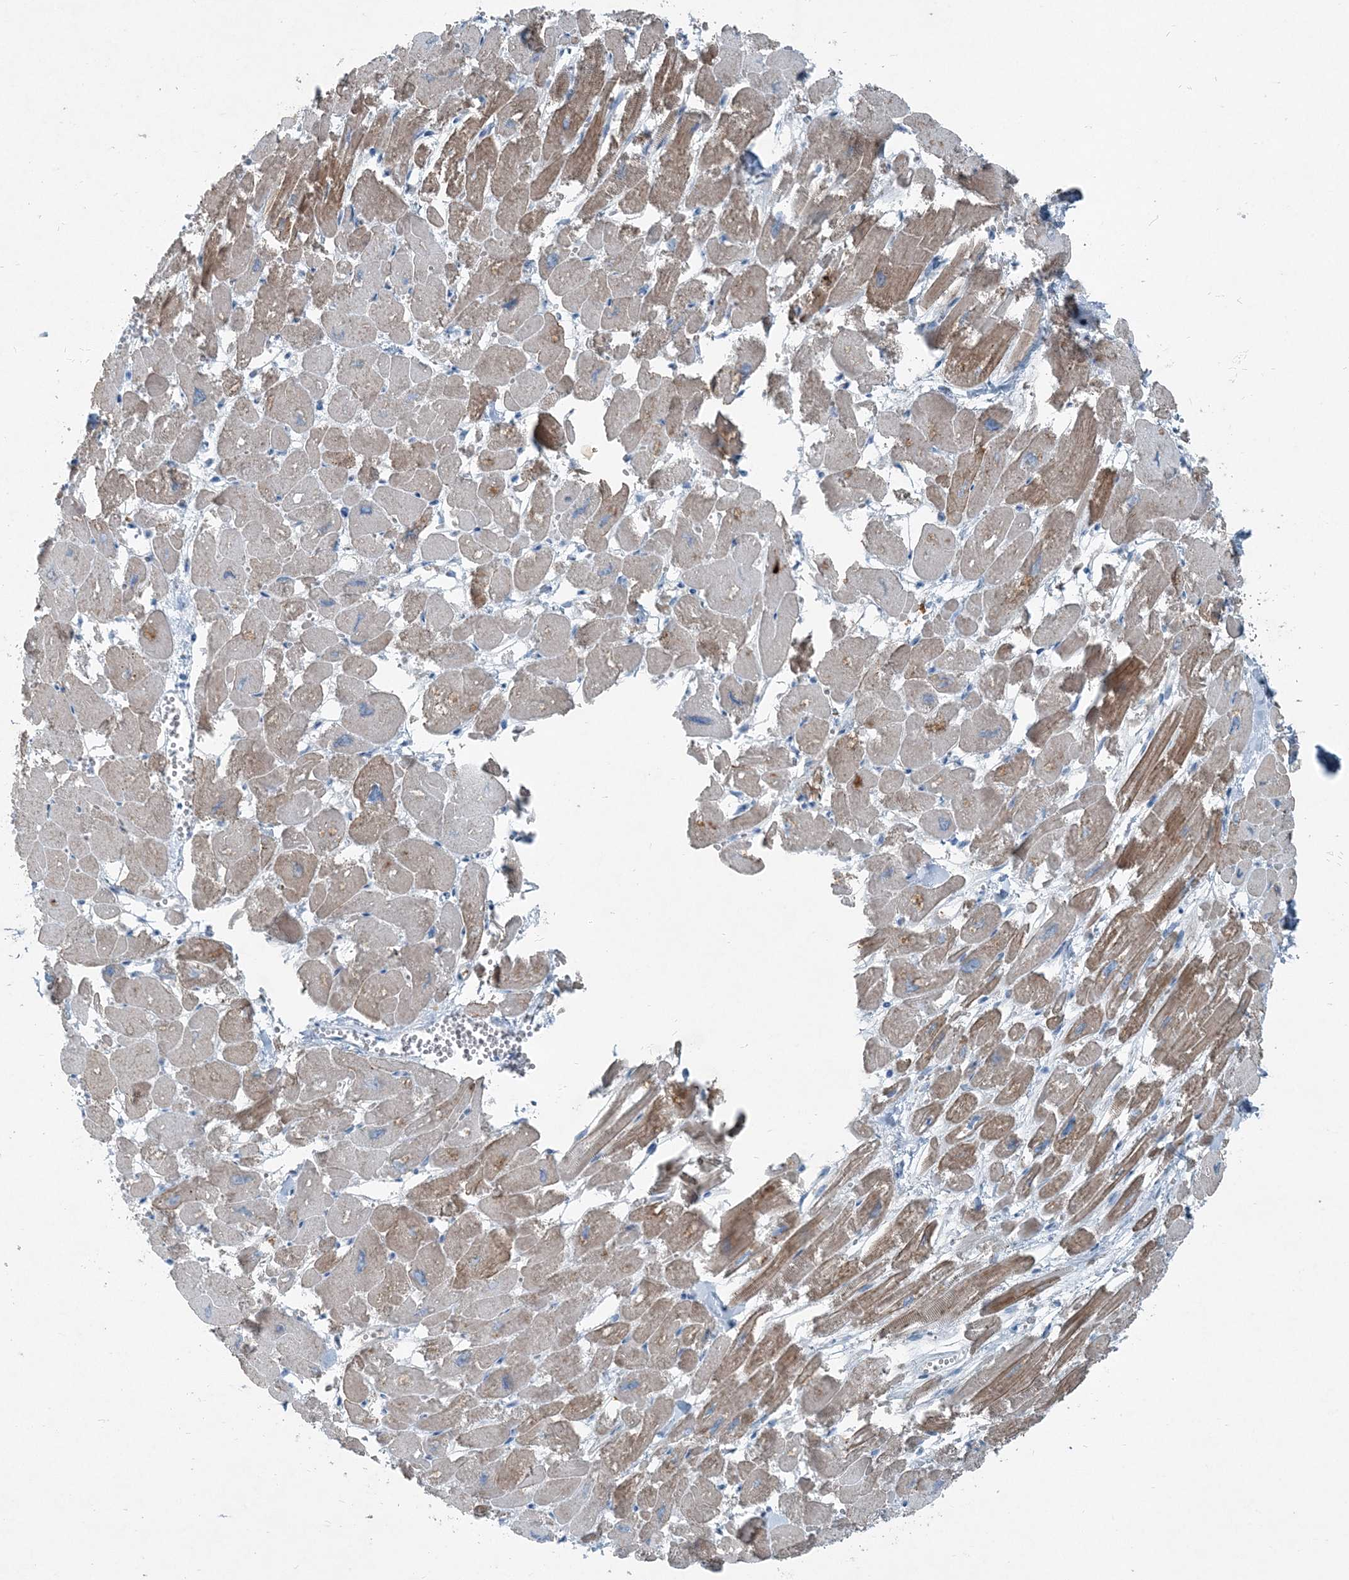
{"staining": {"intensity": "moderate", "quantity": "25%-75%", "location": "cytoplasmic/membranous"}, "tissue": "heart muscle", "cell_type": "Cardiomyocytes", "image_type": "normal", "snomed": [{"axis": "morphology", "description": "Normal tissue, NOS"}, {"axis": "topography", "description": "Heart"}], "caption": "Brown immunohistochemical staining in benign heart muscle reveals moderate cytoplasmic/membranous staining in about 25%-75% of cardiomyocytes.", "gene": "ARMH1", "patient": {"sex": "male", "age": 54}}